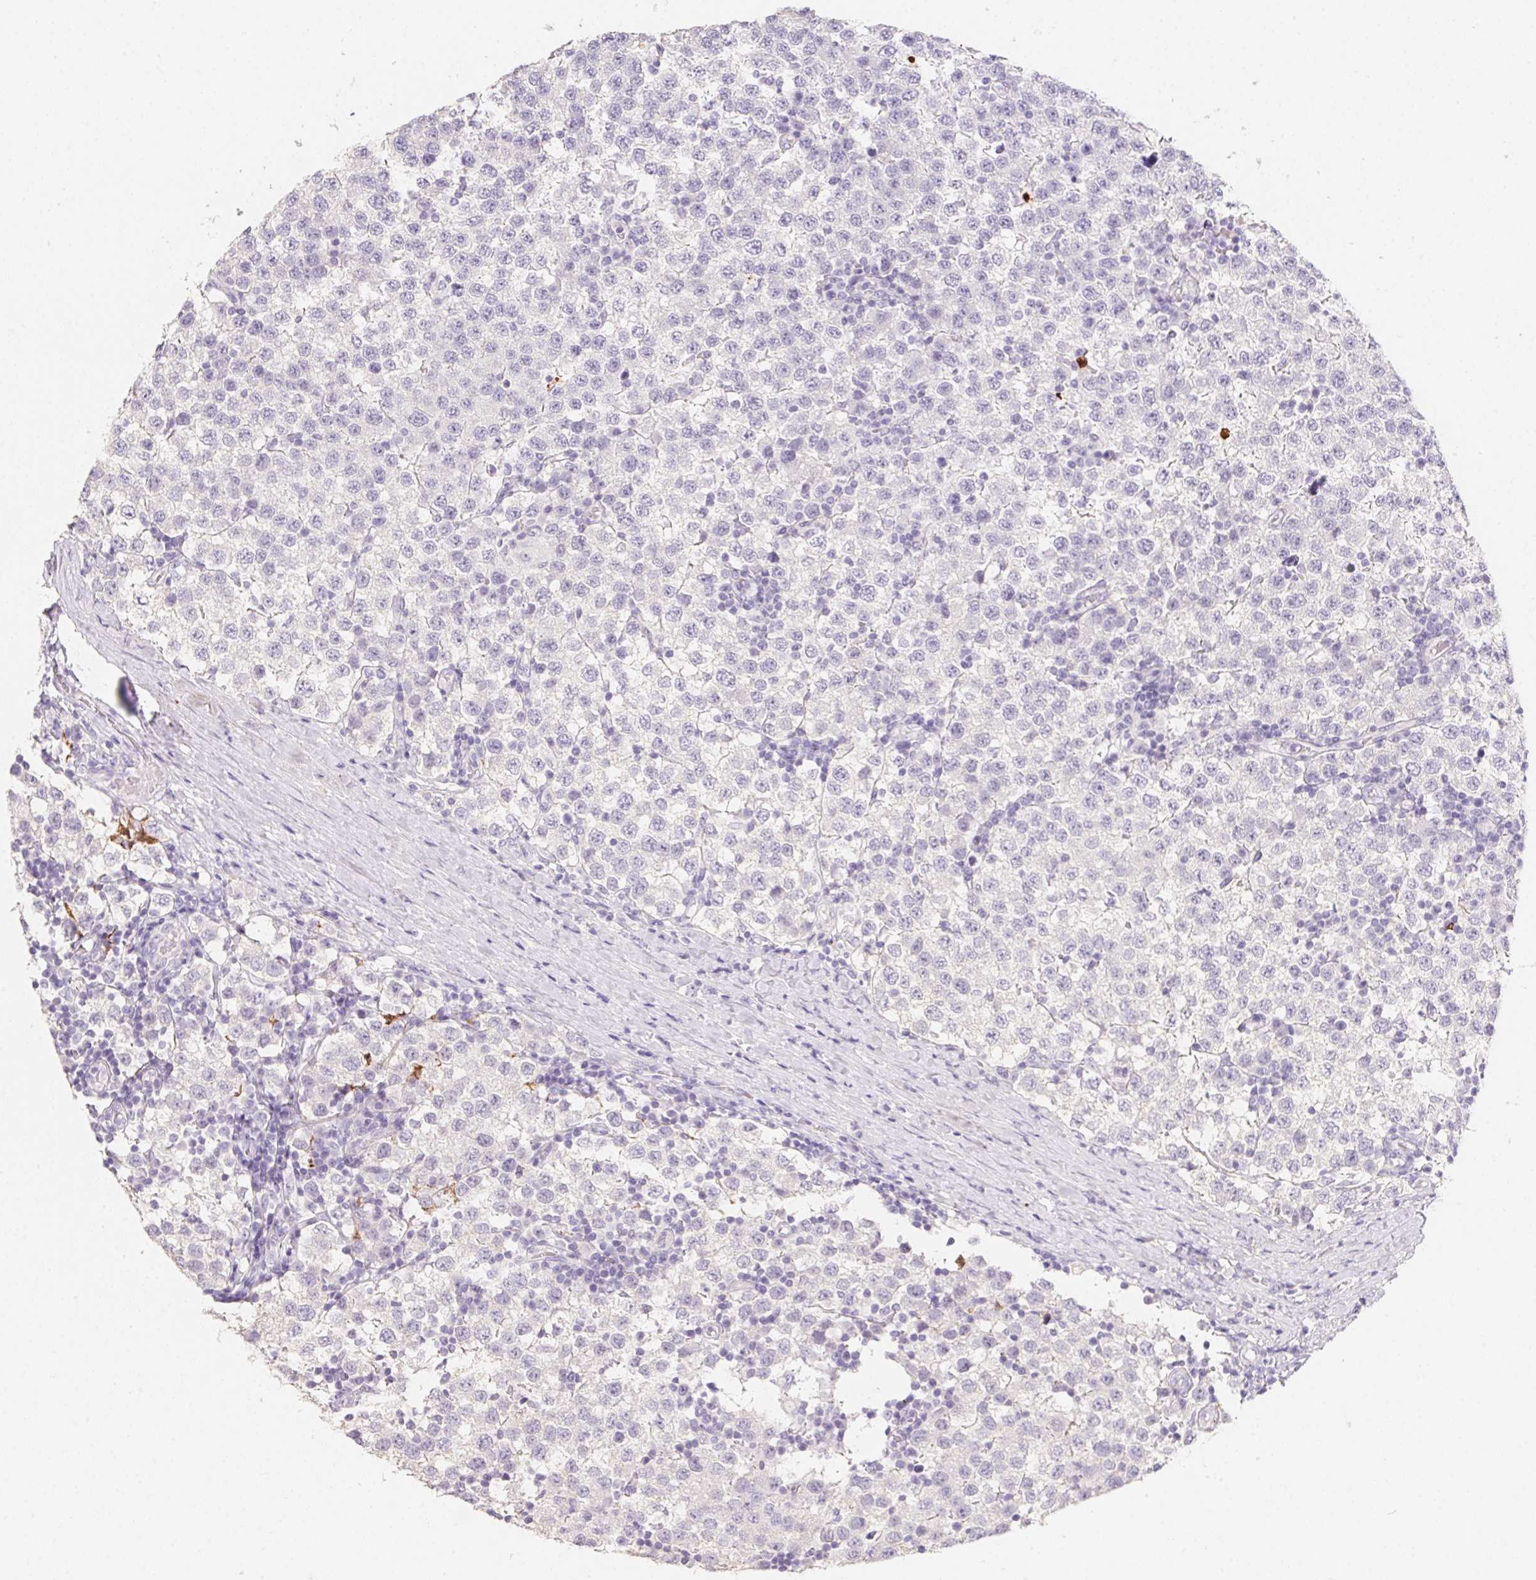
{"staining": {"intensity": "negative", "quantity": "none", "location": "none"}, "tissue": "testis cancer", "cell_type": "Tumor cells", "image_type": "cancer", "snomed": [{"axis": "morphology", "description": "Seminoma, NOS"}, {"axis": "topography", "description": "Testis"}], "caption": "This is an IHC photomicrograph of testis cancer. There is no staining in tumor cells.", "gene": "MYL4", "patient": {"sex": "male", "age": 34}}